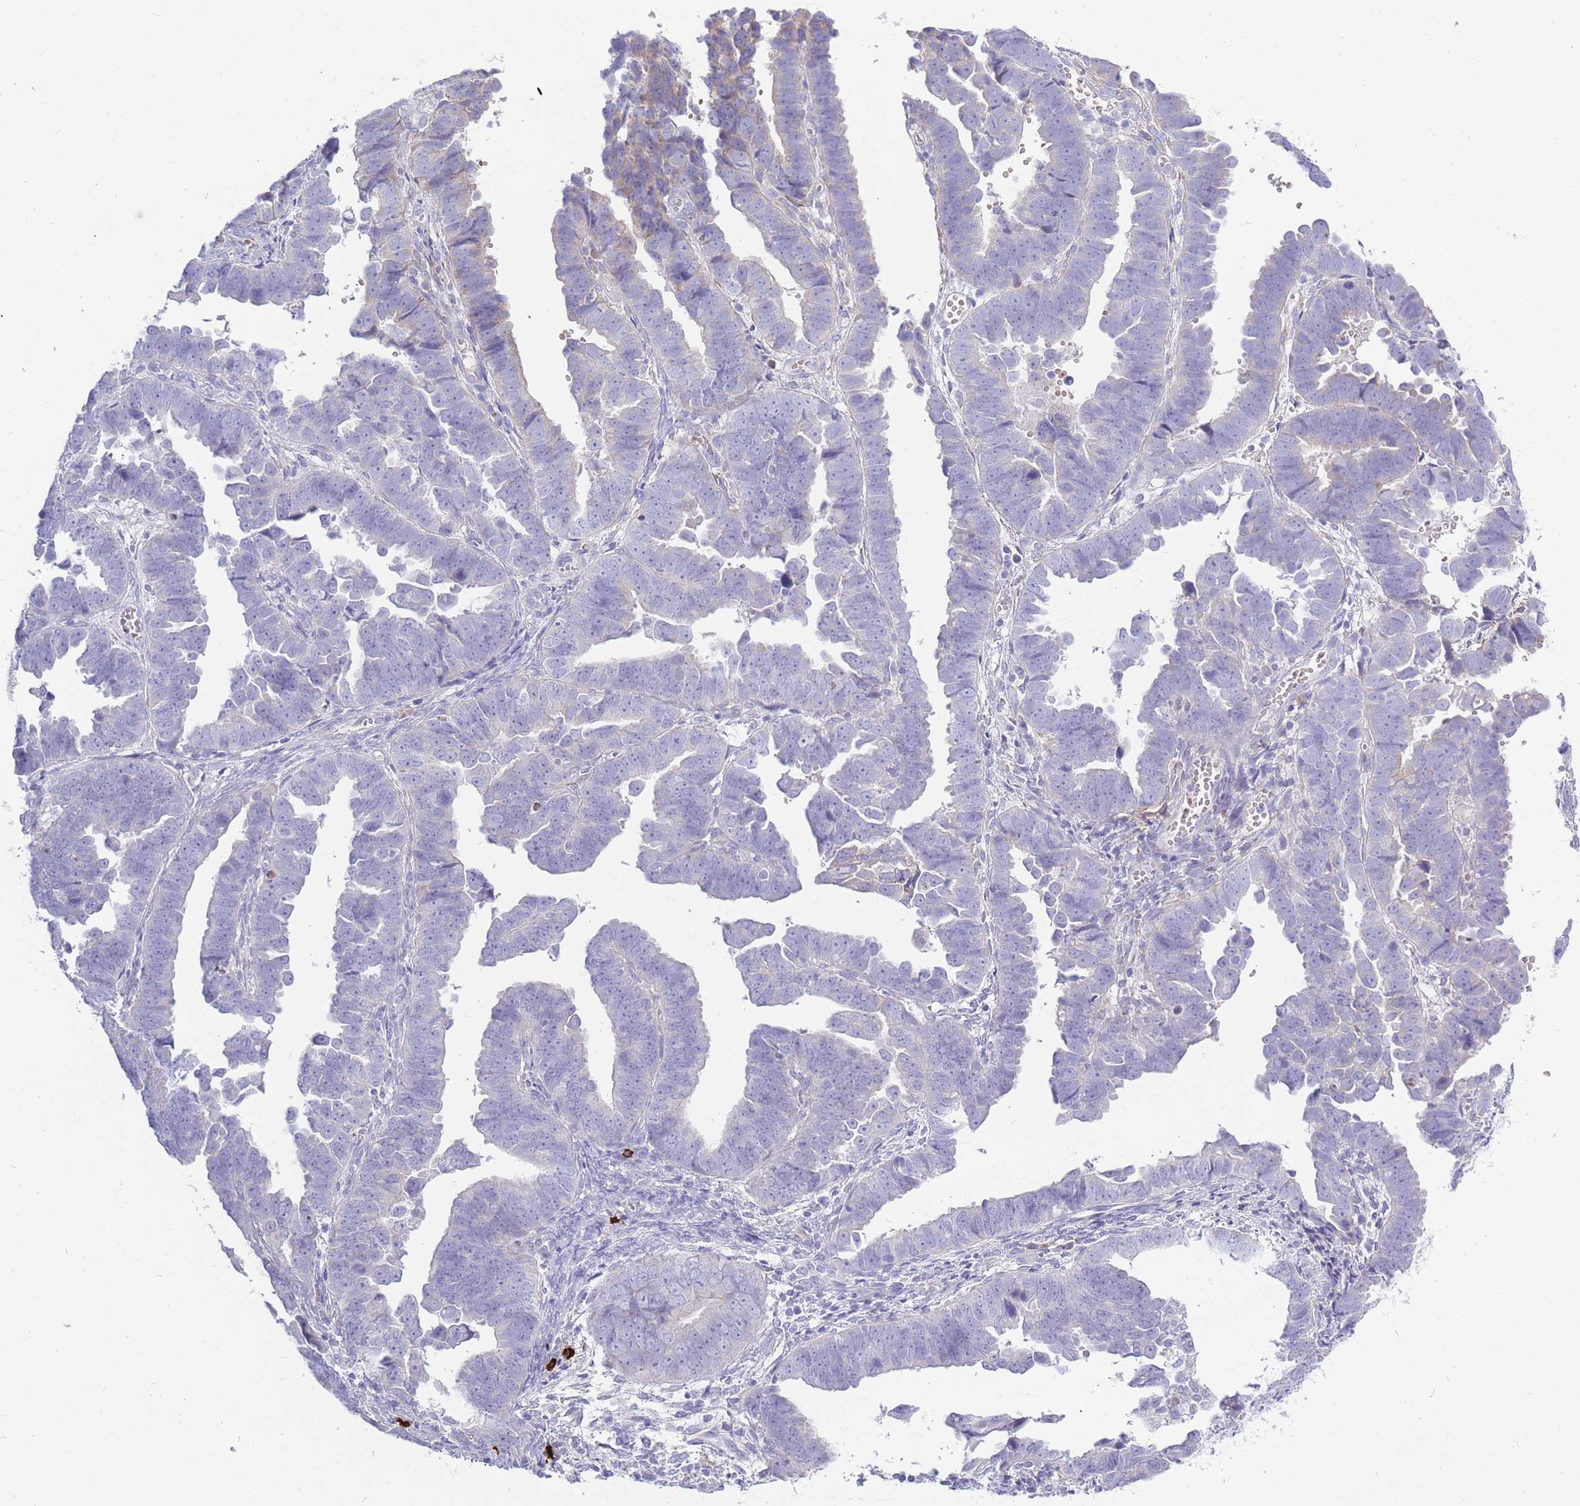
{"staining": {"intensity": "moderate", "quantity": "<25%", "location": "cytoplasmic/membranous"}, "tissue": "endometrial cancer", "cell_type": "Tumor cells", "image_type": "cancer", "snomed": [{"axis": "morphology", "description": "Adenocarcinoma, NOS"}, {"axis": "topography", "description": "Endometrium"}], "caption": "Immunohistochemical staining of endometrial adenocarcinoma shows low levels of moderate cytoplasmic/membranous protein staining in approximately <25% of tumor cells.", "gene": "TPSD1", "patient": {"sex": "female", "age": 75}}